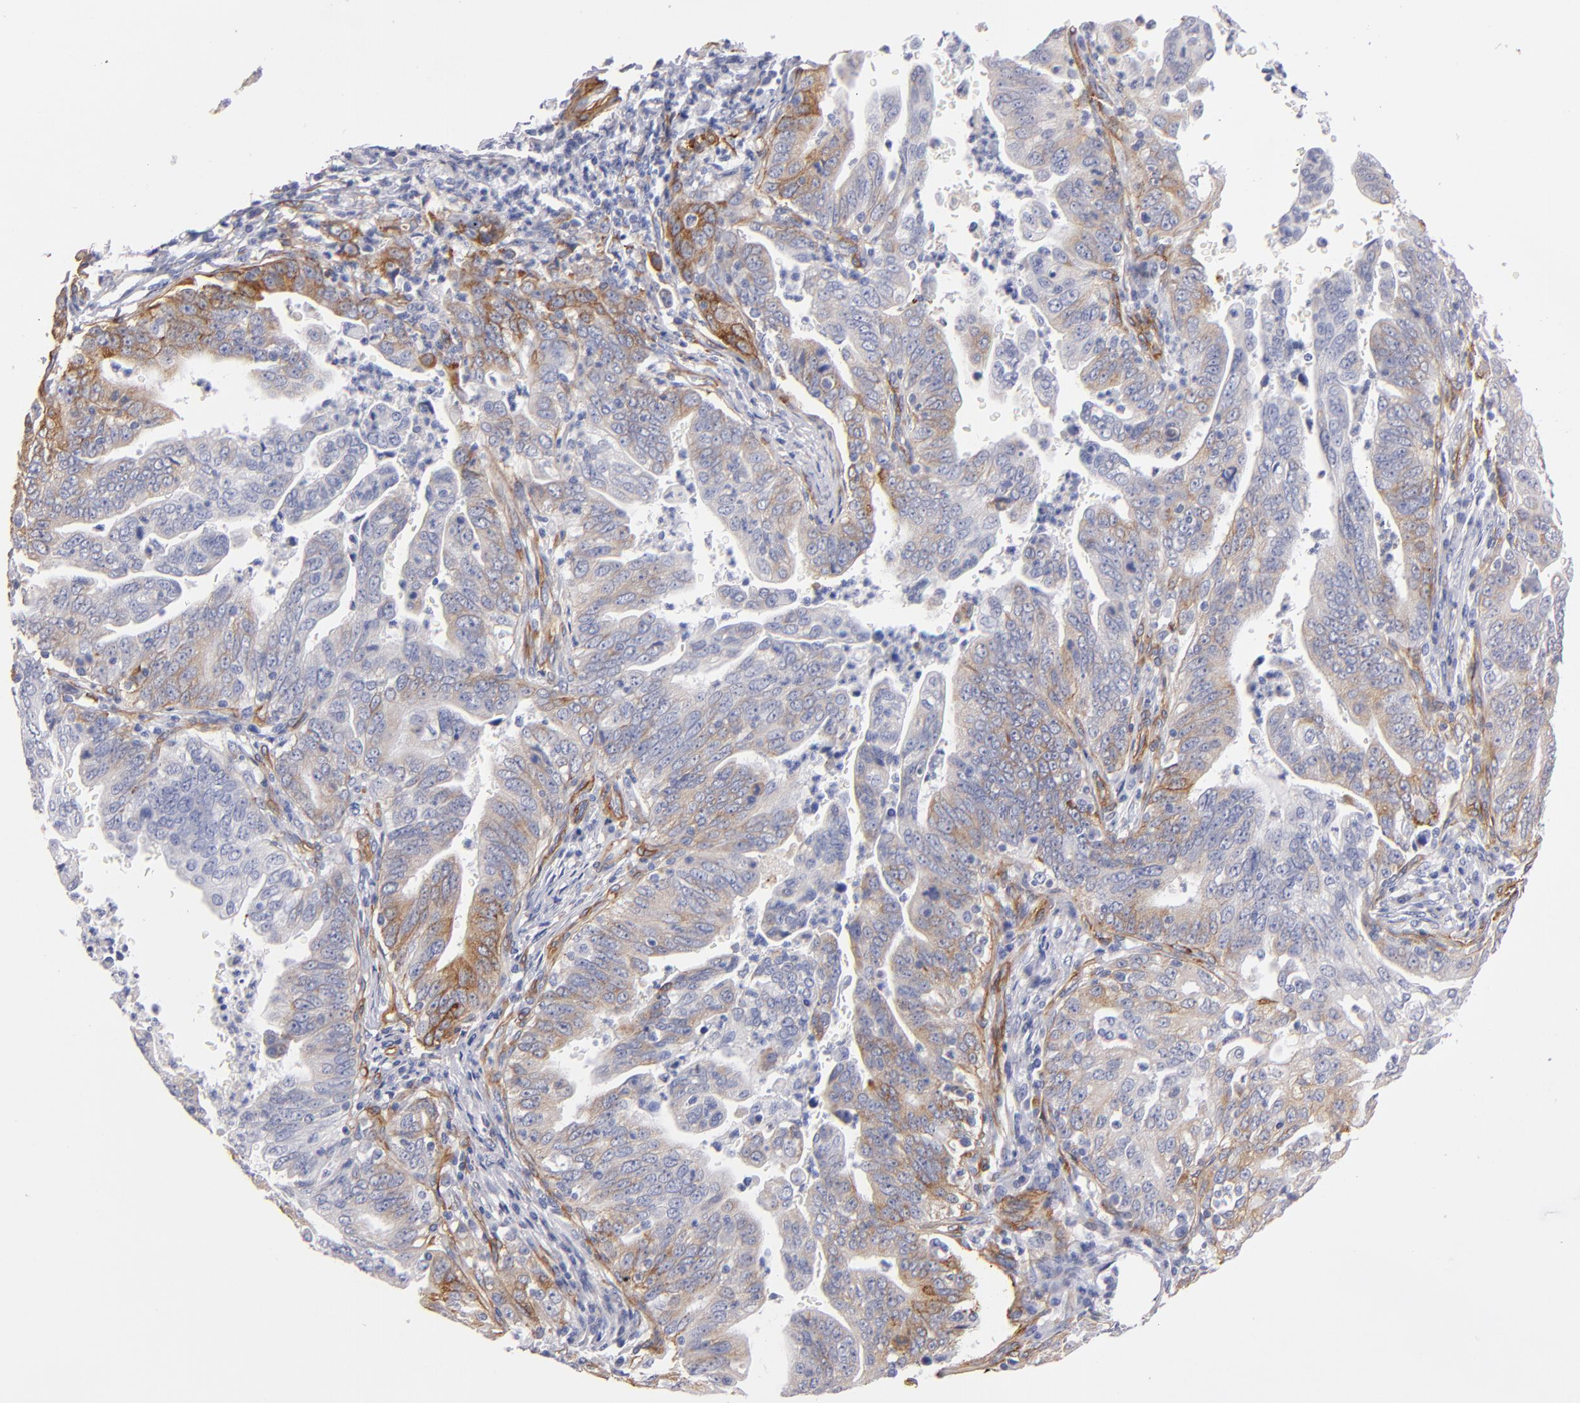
{"staining": {"intensity": "weak", "quantity": "25%-75%", "location": "cytoplasmic/membranous"}, "tissue": "stomach cancer", "cell_type": "Tumor cells", "image_type": "cancer", "snomed": [{"axis": "morphology", "description": "Adenocarcinoma, NOS"}, {"axis": "topography", "description": "Stomach, upper"}], "caption": "Stomach cancer (adenocarcinoma) was stained to show a protein in brown. There is low levels of weak cytoplasmic/membranous staining in about 25%-75% of tumor cells. (IHC, brightfield microscopy, high magnification).", "gene": "LAMC1", "patient": {"sex": "female", "age": 50}}